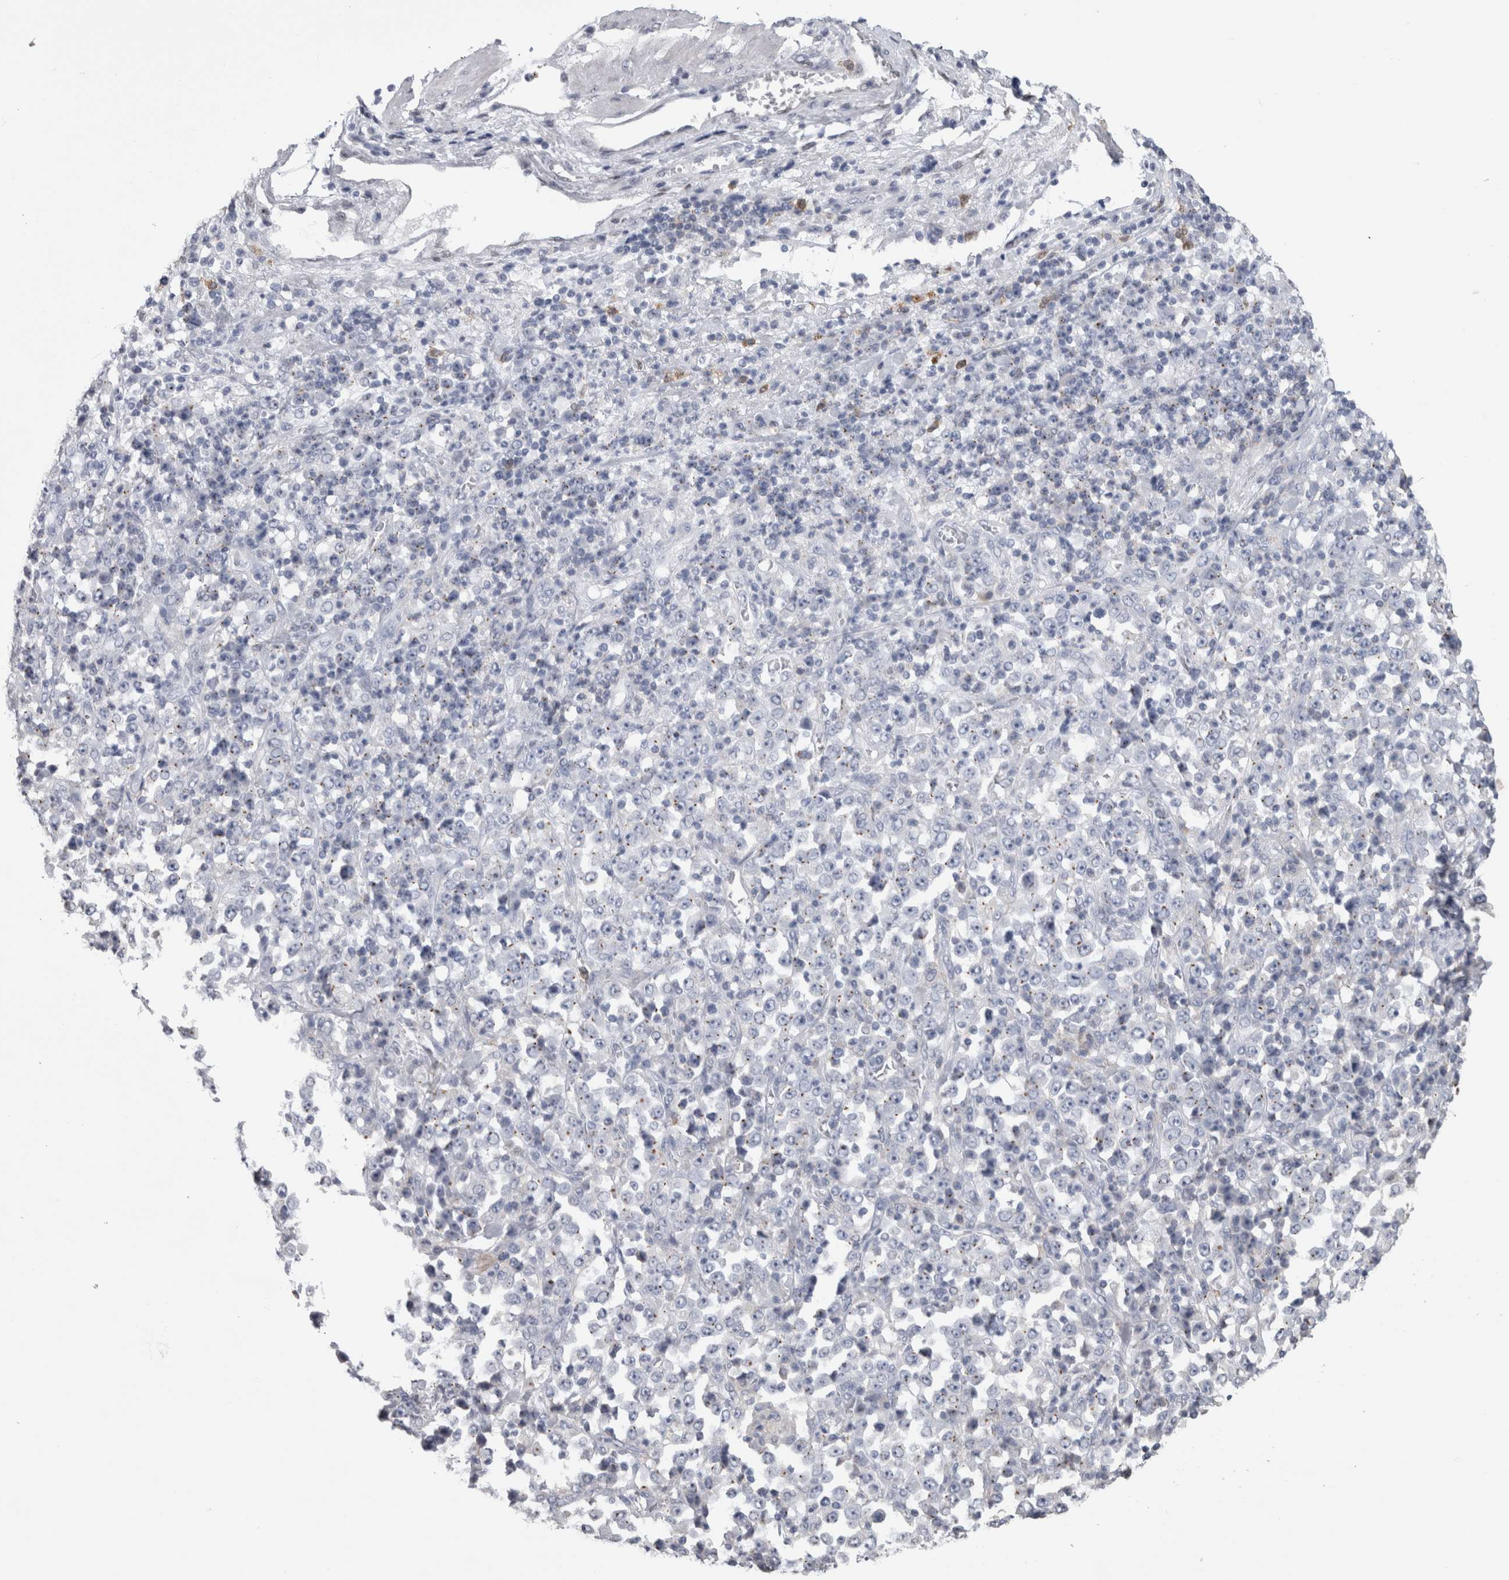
{"staining": {"intensity": "negative", "quantity": "none", "location": "none"}, "tissue": "stomach cancer", "cell_type": "Tumor cells", "image_type": "cancer", "snomed": [{"axis": "morphology", "description": "Normal tissue, NOS"}, {"axis": "morphology", "description": "Adenocarcinoma, NOS"}, {"axis": "topography", "description": "Stomach, upper"}, {"axis": "topography", "description": "Stomach"}], "caption": "Tumor cells are negative for brown protein staining in stomach adenocarcinoma.", "gene": "IL33", "patient": {"sex": "male", "age": 59}}